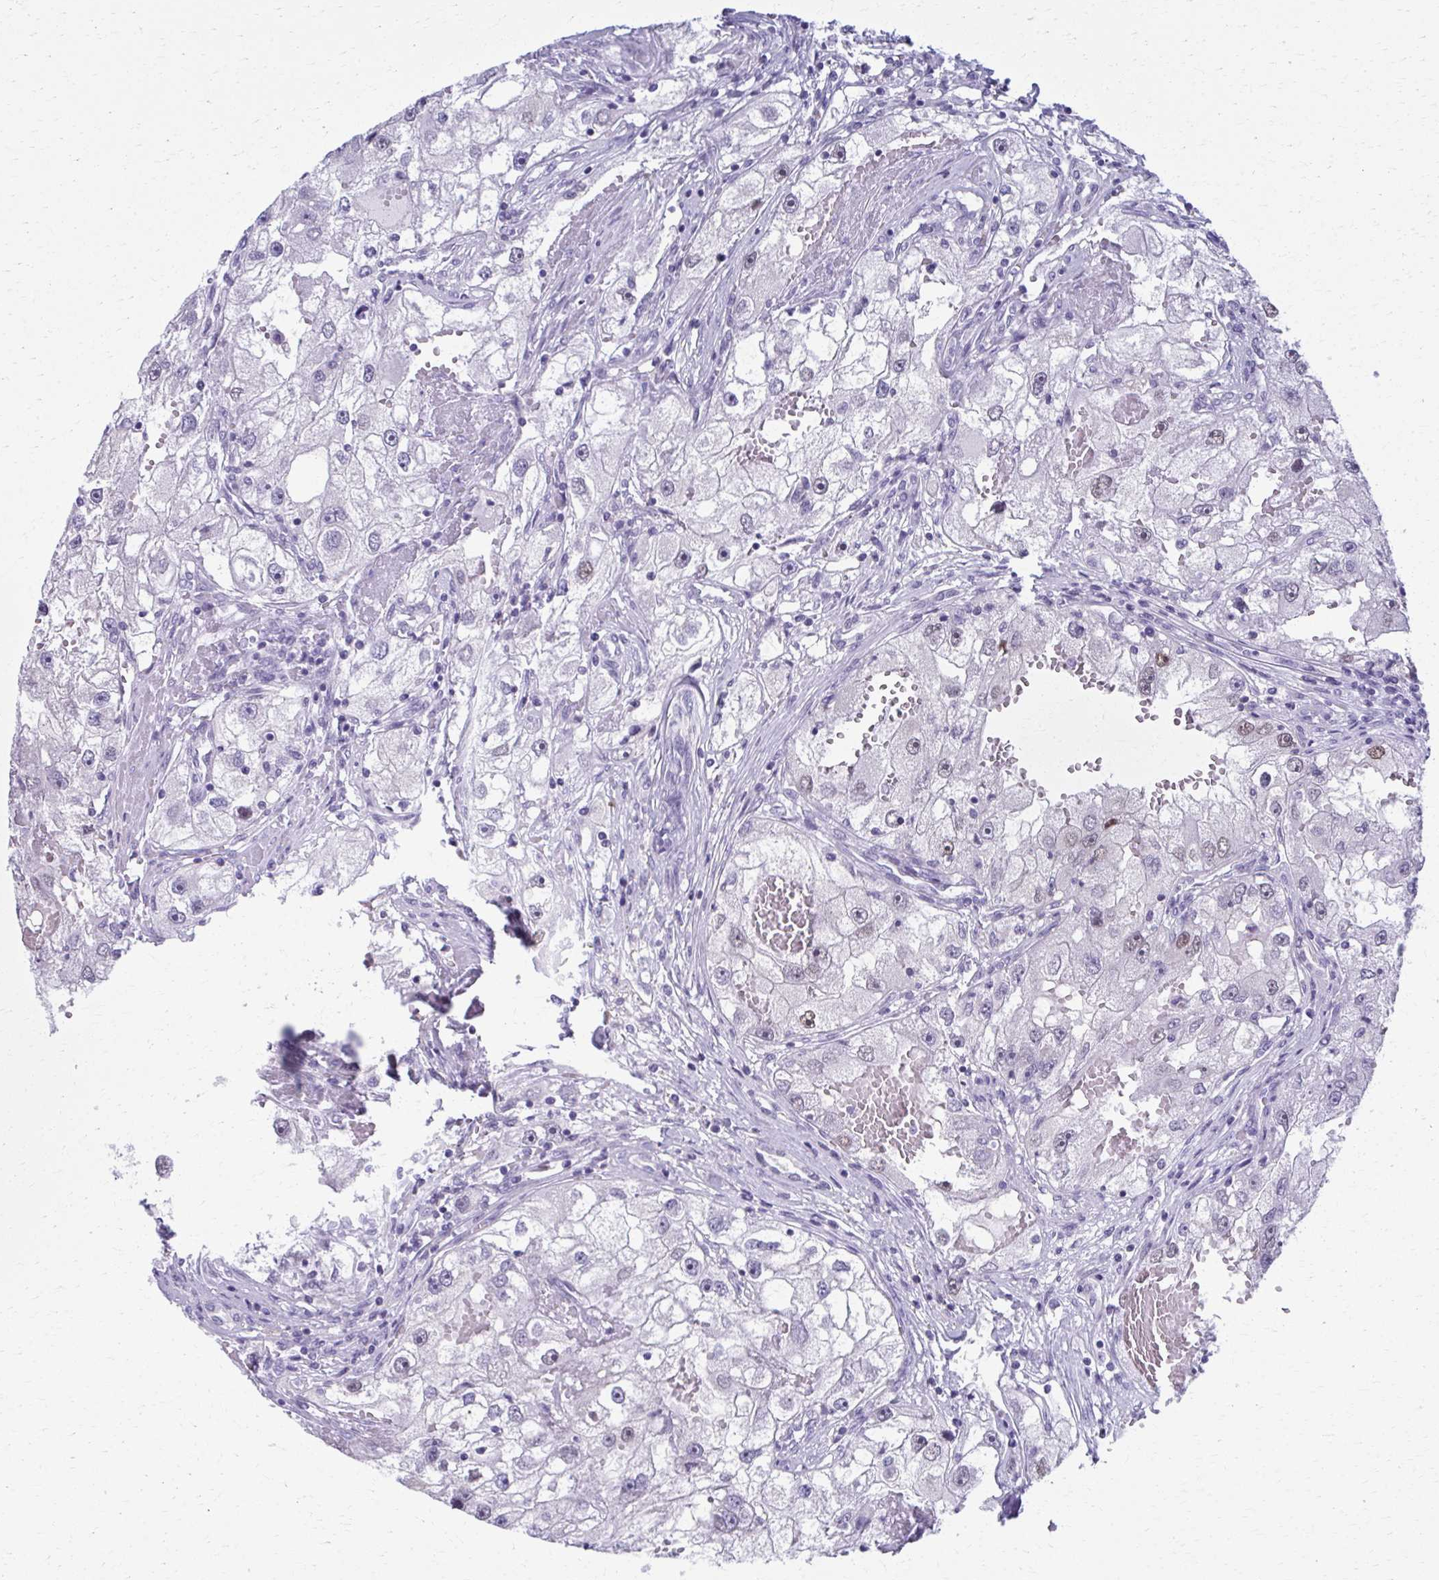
{"staining": {"intensity": "negative", "quantity": "none", "location": "none"}, "tissue": "renal cancer", "cell_type": "Tumor cells", "image_type": "cancer", "snomed": [{"axis": "morphology", "description": "Adenocarcinoma, NOS"}, {"axis": "topography", "description": "Kidney"}], "caption": "This is an IHC micrograph of human renal cancer (adenocarcinoma). There is no positivity in tumor cells.", "gene": "SCLY", "patient": {"sex": "male", "age": 63}}